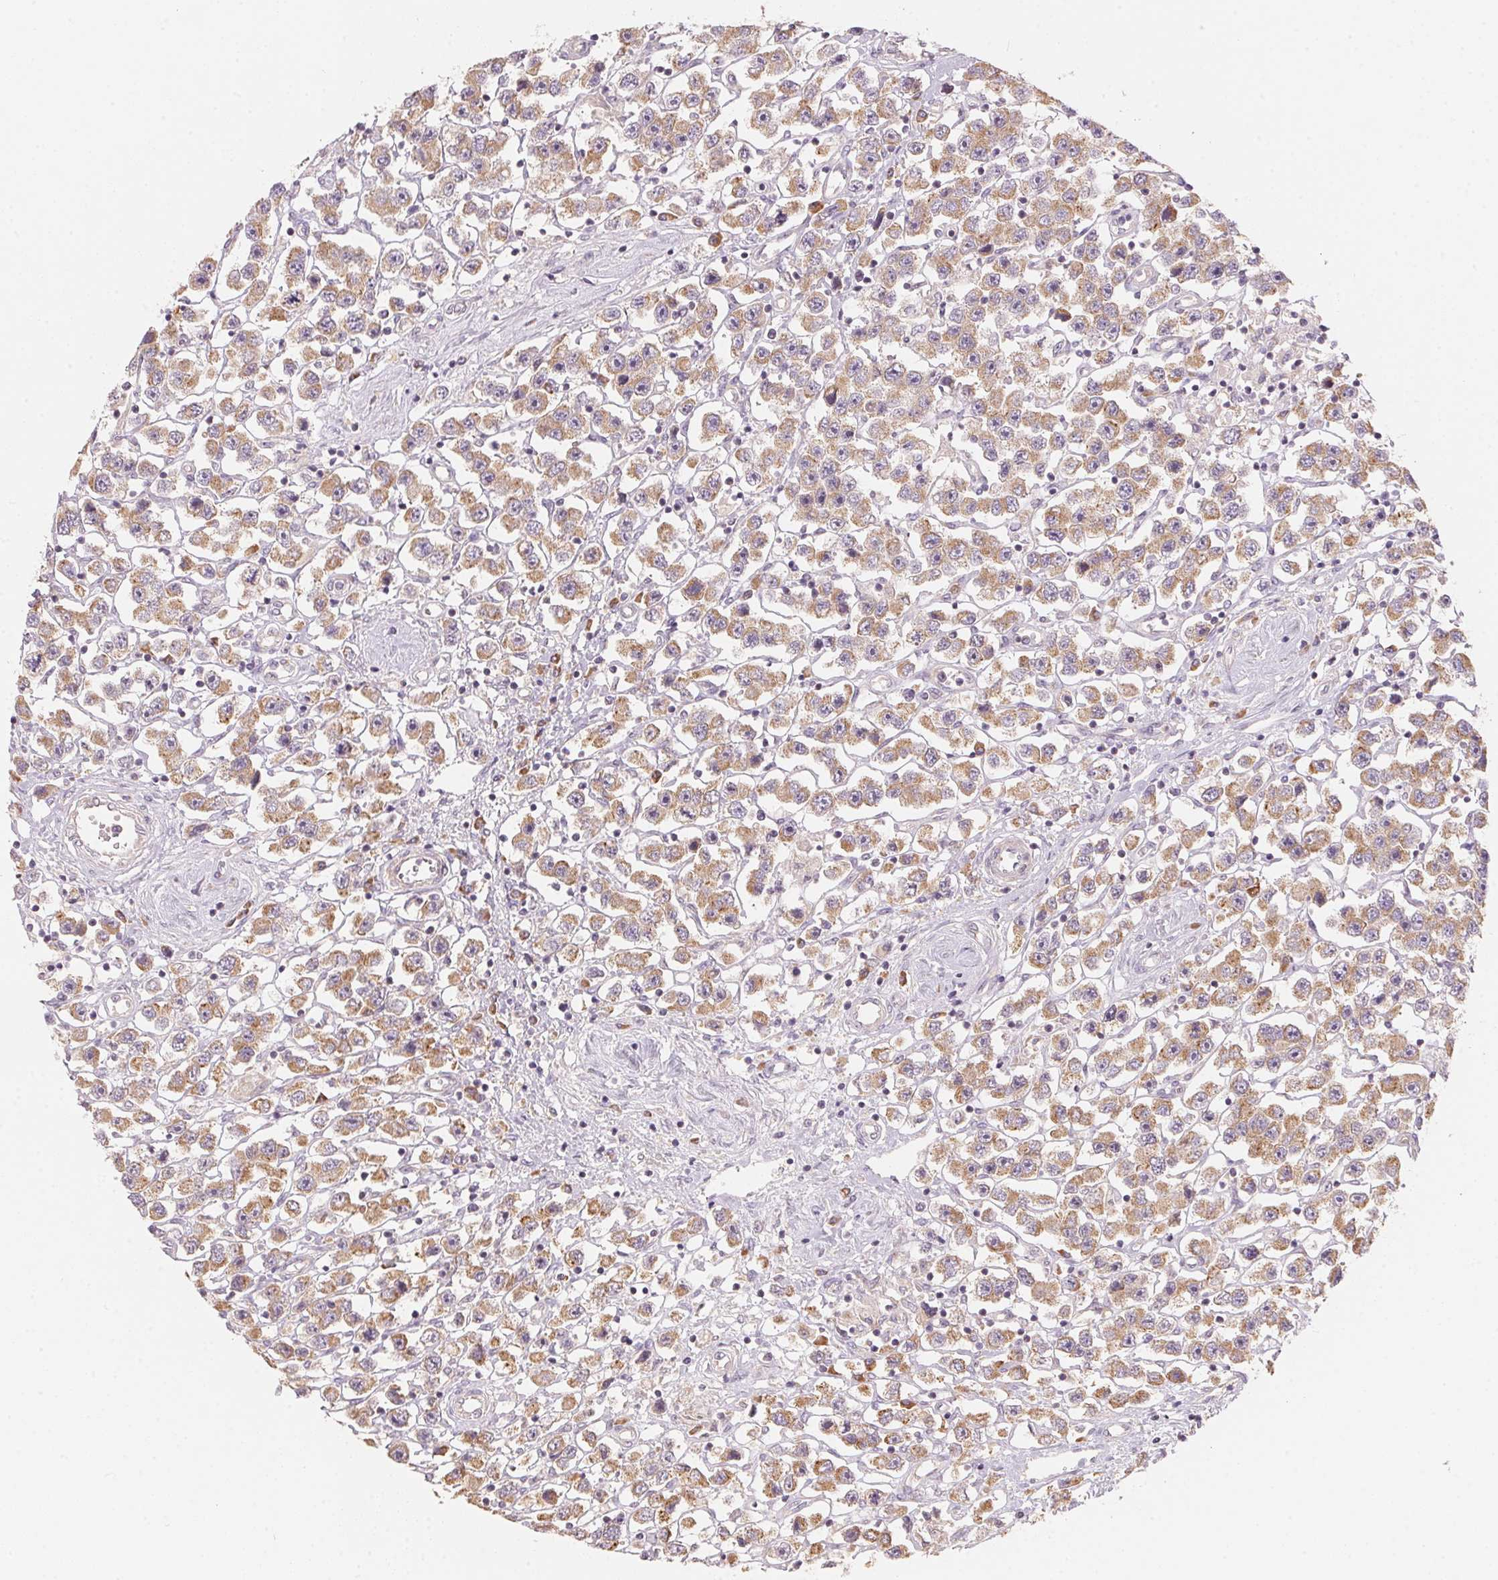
{"staining": {"intensity": "moderate", "quantity": ">75%", "location": "cytoplasmic/membranous"}, "tissue": "testis cancer", "cell_type": "Tumor cells", "image_type": "cancer", "snomed": [{"axis": "morphology", "description": "Seminoma, NOS"}, {"axis": "topography", "description": "Testis"}], "caption": "Immunohistochemical staining of testis cancer (seminoma) demonstrates medium levels of moderate cytoplasmic/membranous expression in about >75% of tumor cells.", "gene": "BLOC1S2", "patient": {"sex": "male", "age": 45}}